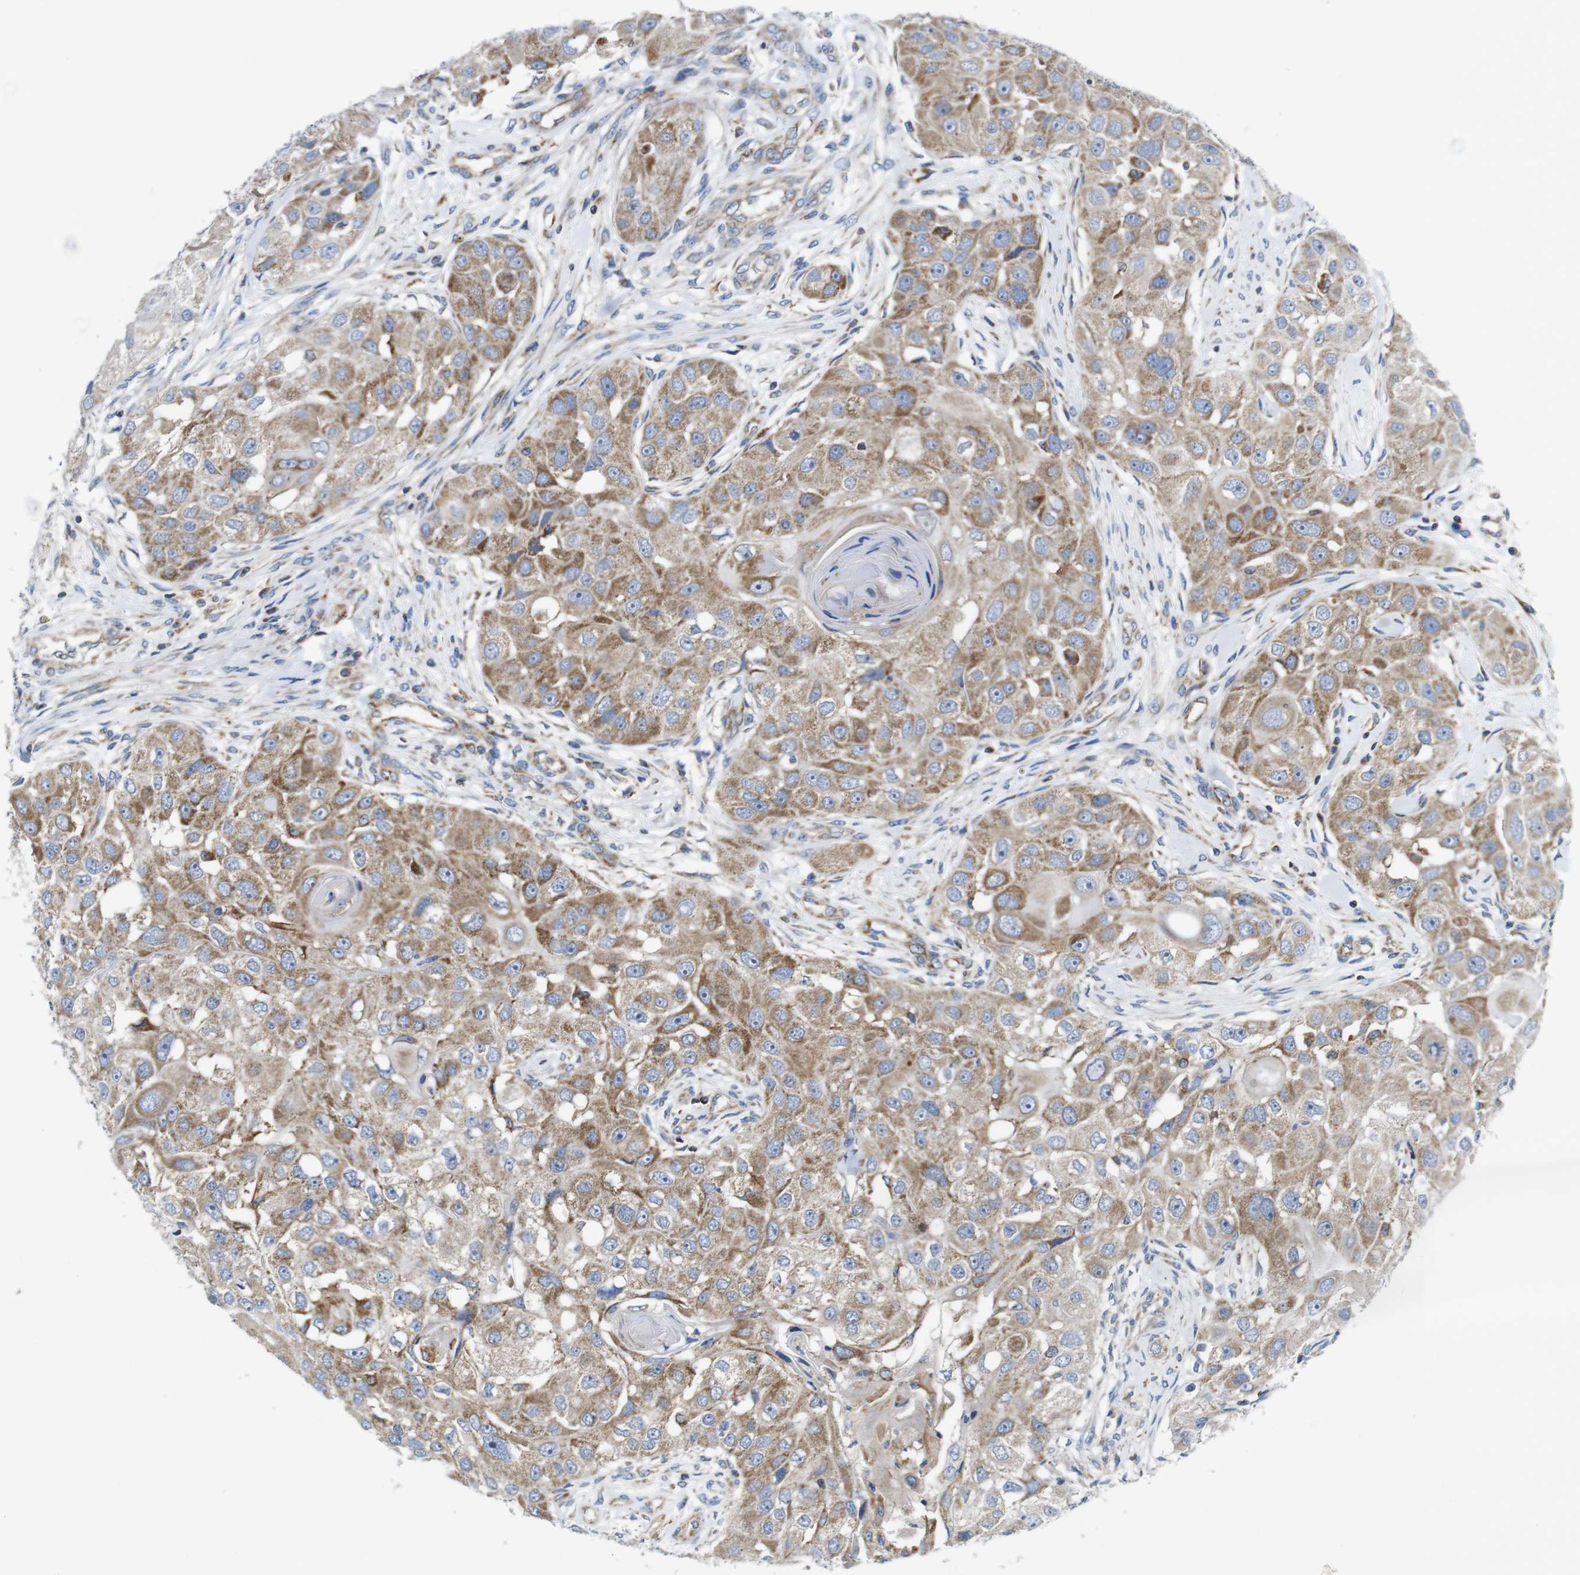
{"staining": {"intensity": "moderate", "quantity": ">75%", "location": "cytoplasmic/membranous"}, "tissue": "head and neck cancer", "cell_type": "Tumor cells", "image_type": "cancer", "snomed": [{"axis": "morphology", "description": "Normal tissue, NOS"}, {"axis": "morphology", "description": "Squamous cell carcinoma, NOS"}, {"axis": "topography", "description": "Skeletal muscle"}, {"axis": "topography", "description": "Head-Neck"}], "caption": "Brown immunohistochemical staining in human head and neck cancer reveals moderate cytoplasmic/membranous expression in about >75% of tumor cells. (IHC, brightfield microscopy, high magnification).", "gene": "PDCD1LG2", "patient": {"sex": "male", "age": 51}}